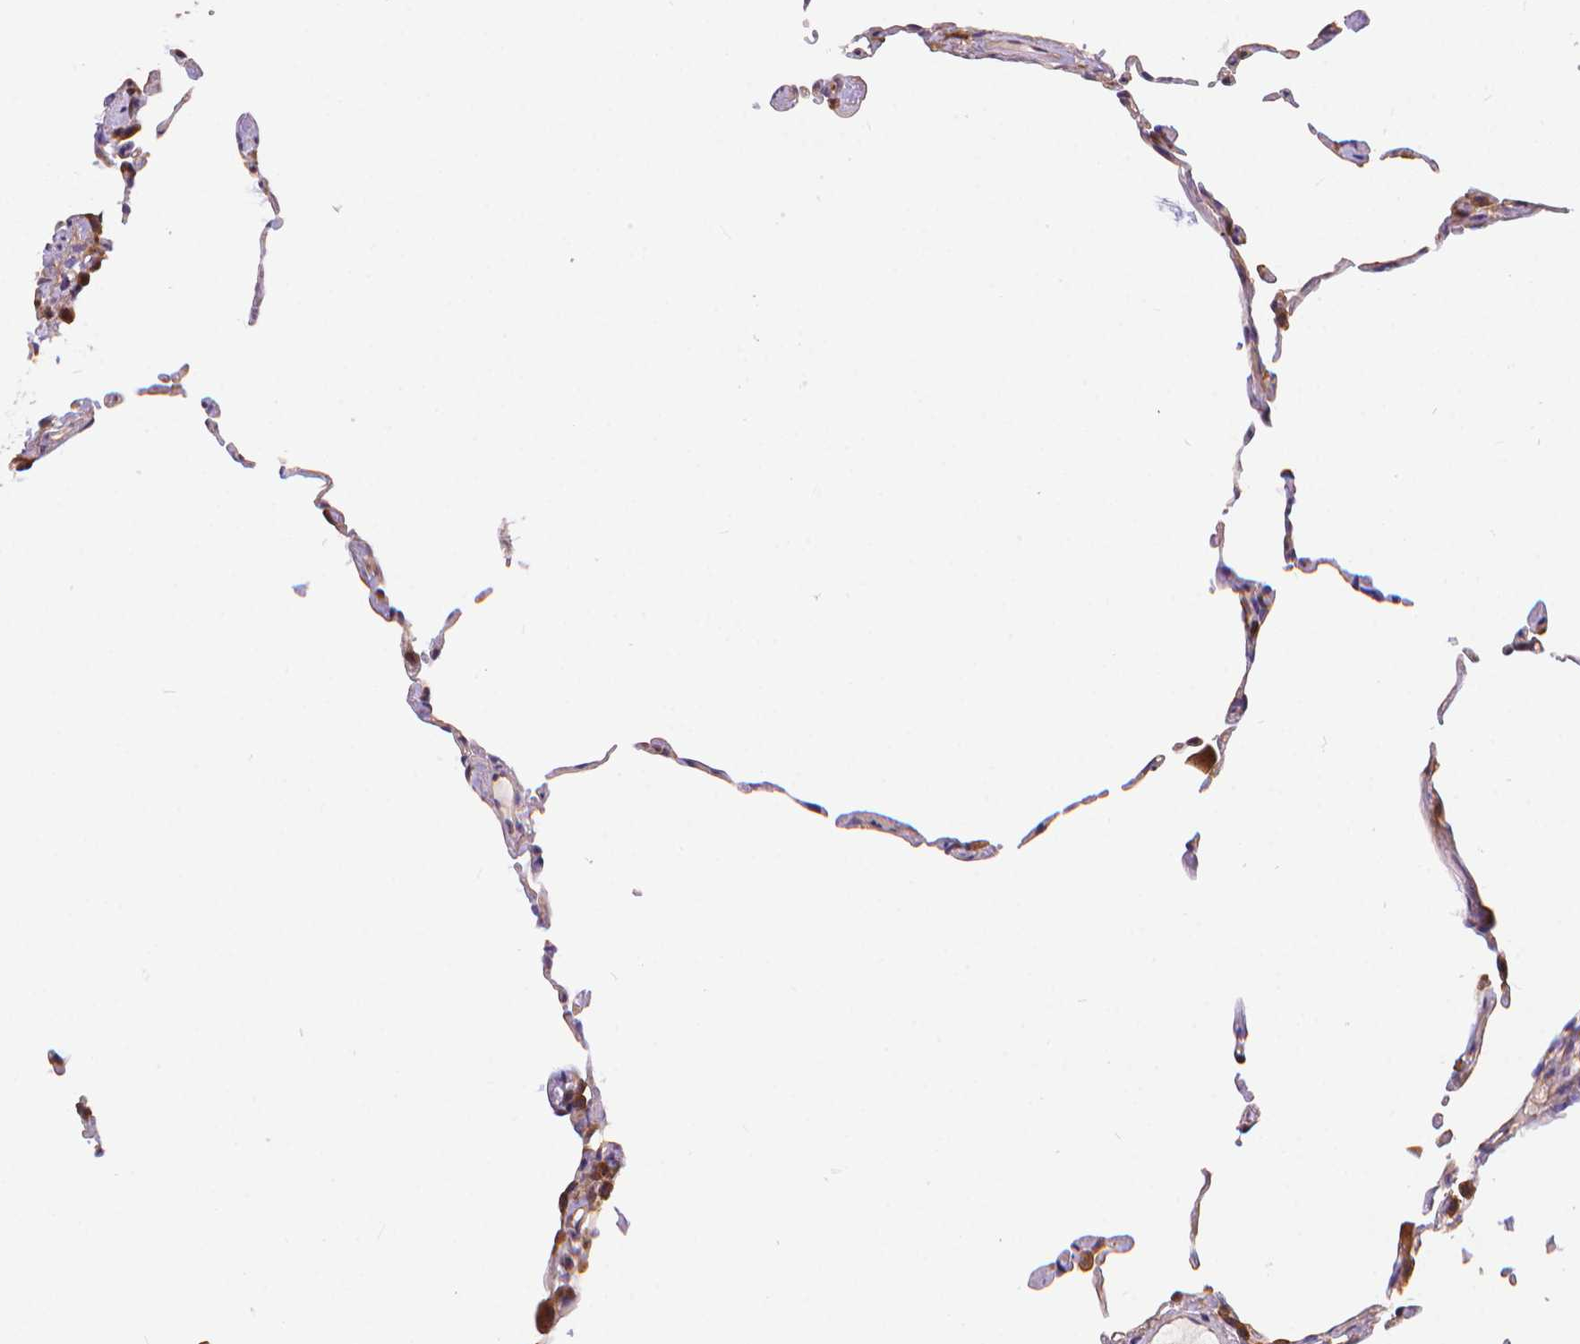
{"staining": {"intensity": "weak", "quantity": ">75%", "location": "cytoplasmic/membranous"}, "tissue": "lung", "cell_type": "Alveolar cells", "image_type": "normal", "snomed": [{"axis": "morphology", "description": "Normal tissue, NOS"}, {"axis": "topography", "description": "Lung"}], "caption": "Lung was stained to show a protein in brown. There is low levels of weak cytoplasmic/membranous positivity in about >75% of alveolar cells. Nuclei are stained in blue.", "gene": "ARAP1", "patient": {"sex": "female", "age": 57}}